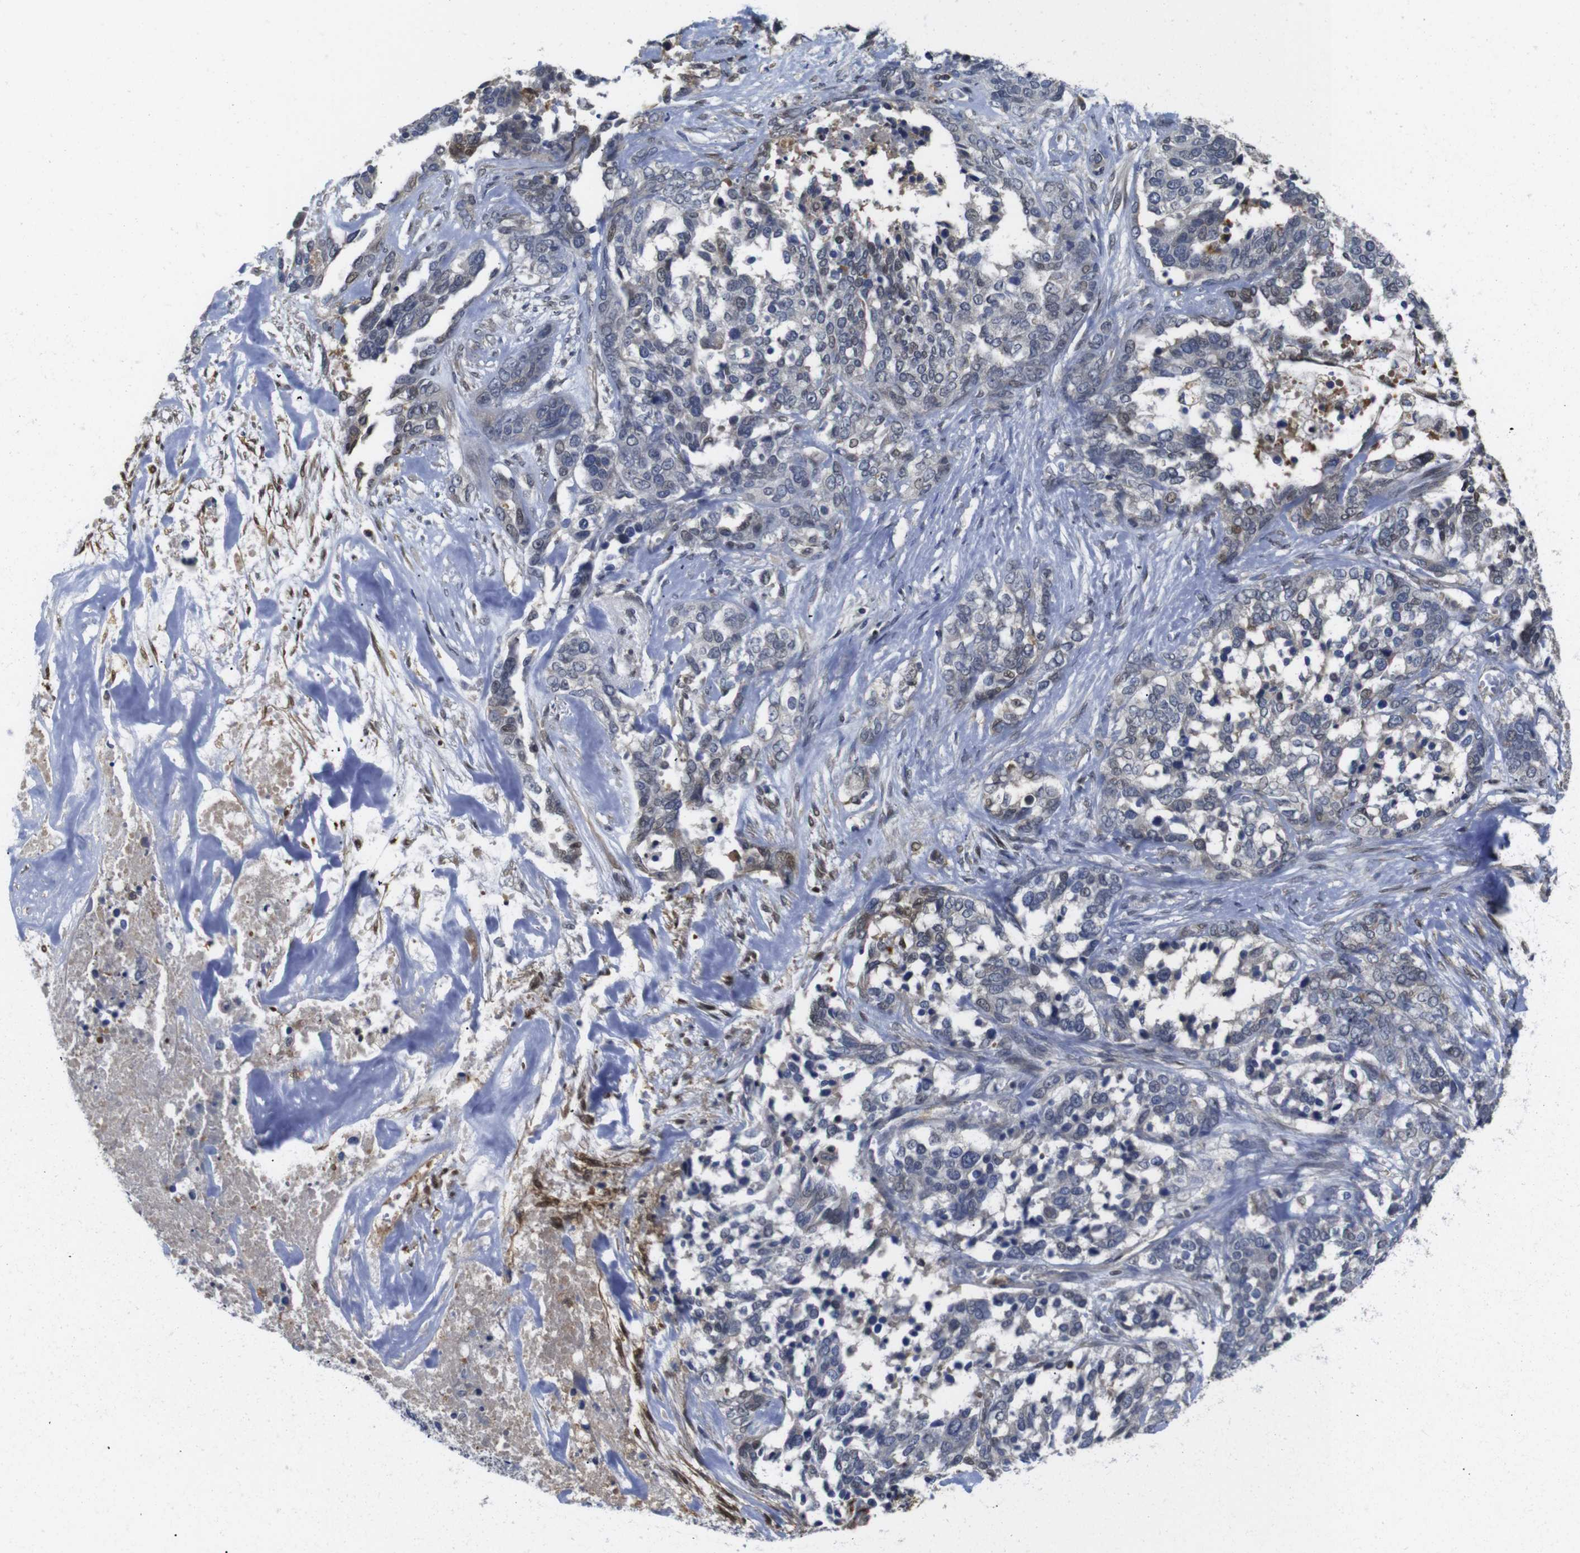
{"staining": {"intensity": "weak", "quantity": "<25%", "location": "nuclear"}, "tissue": "ovarian cancer", "cell_type": "Tumor cells", "image_type": "cancer", "snomed": [{"axis": "morphology", "description": "Cystadenocarcinoma, serous, NOS"}, {"axis": "topography", "description": "Ovary"}], "caption": "Ovarian serous cystadenocarcinoma was stained to show a protein in brown. There is no significant positivity in tumor cells.", "gene": "FNTA", "patient": {"sex": "female", "age": 44}}